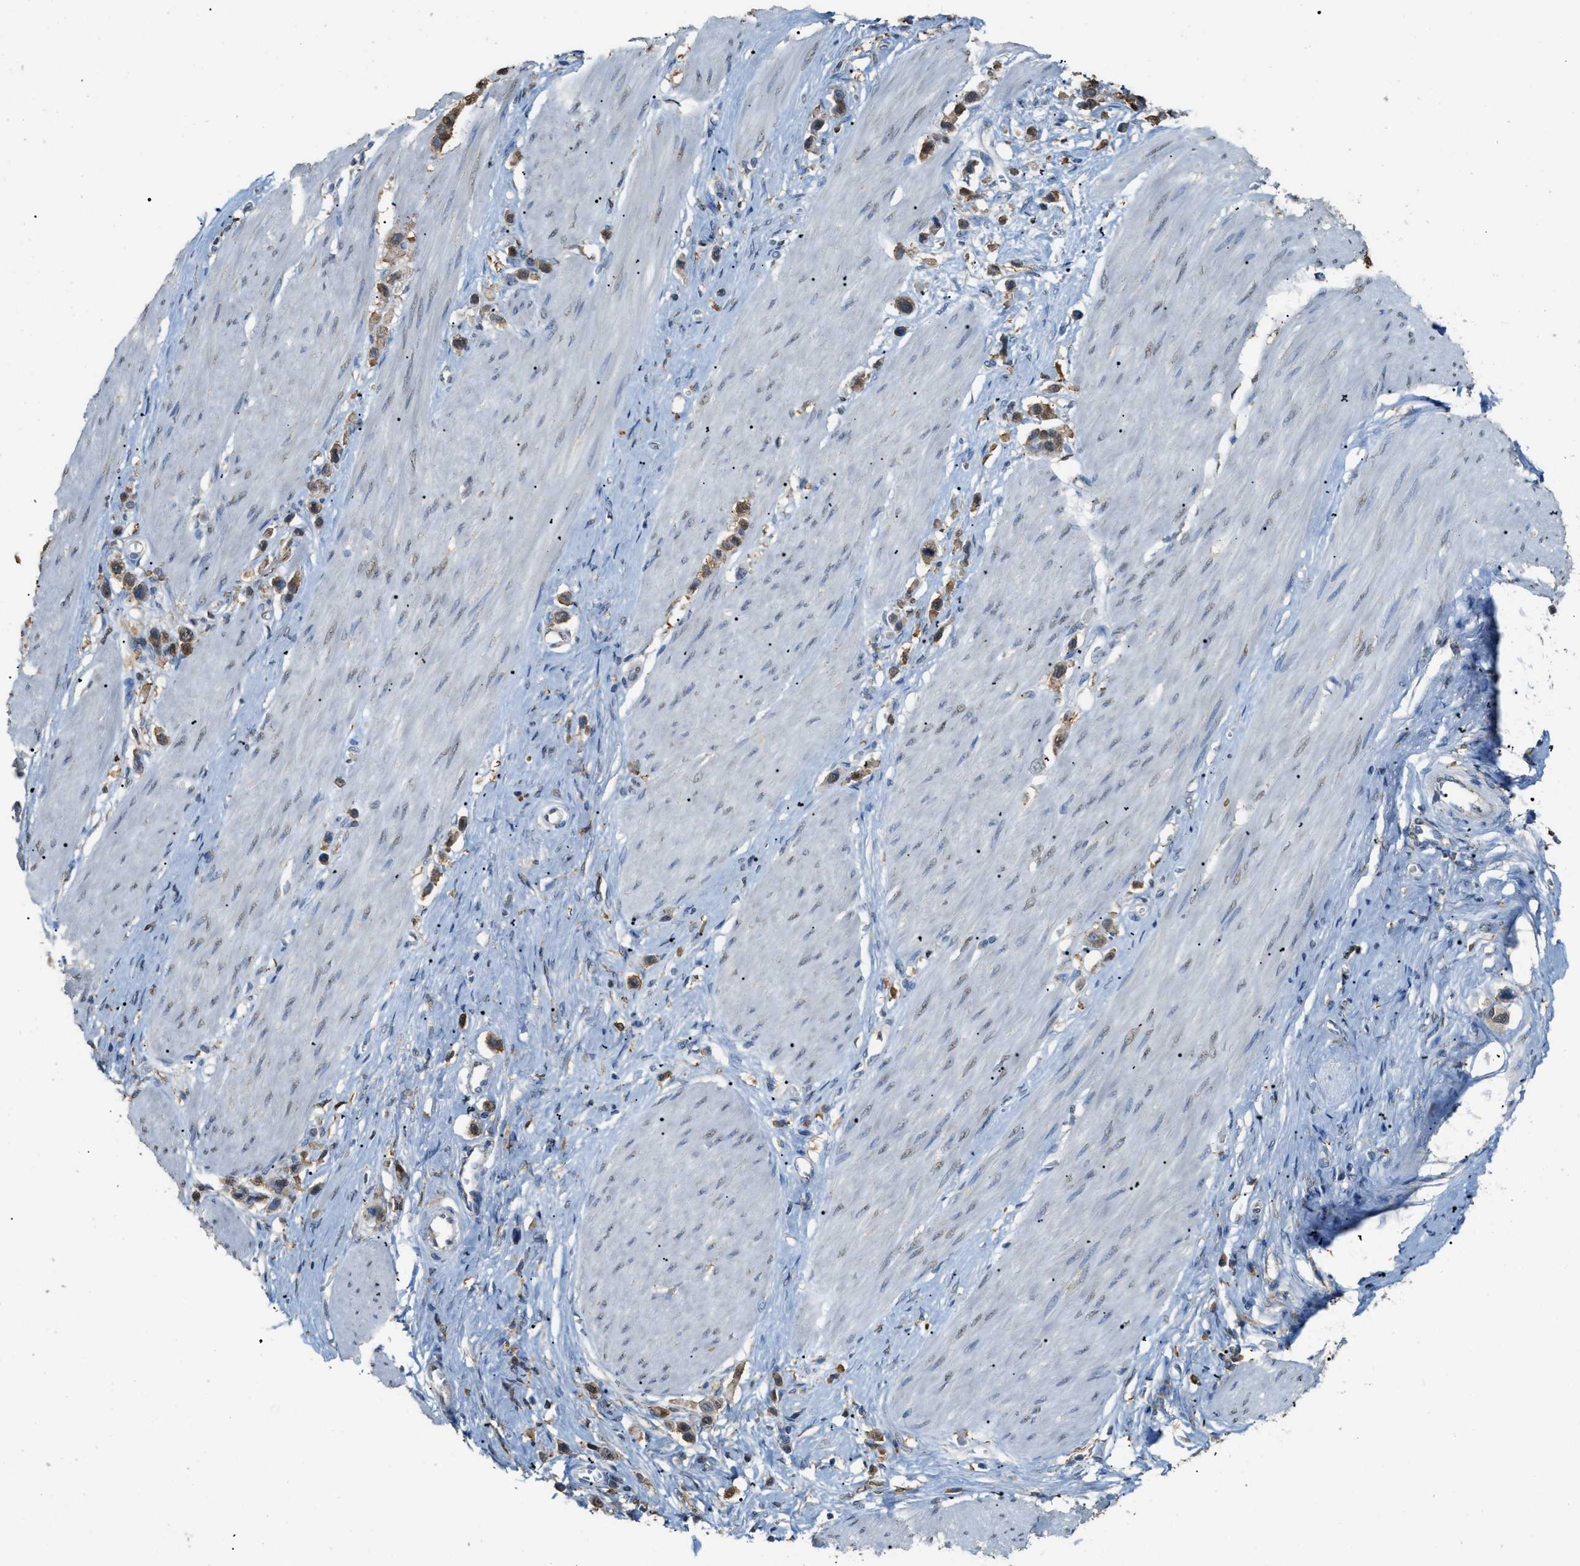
{"staining": {"intensity": "moderate", "quantity": ">75%", "location": "cytoplasmic/membranous"}, "tissue": "stomach cancer", "cell_type": "Tumor cells", "image_type": "cancer", "snomed": [{"axis": "morphology", "description": "Adenocarcinoma, NOS"}, {"axis": "topography", "description": "Stomach"}], "caption": "The histopathology image reveals staining of adenocarcinoma (stomach), revealing moderate cytoplasmic/membranous protein staining (brown color) within tumor cells.", "gene": "GCN1", "patient": {"sex": "female", "age": 65}}